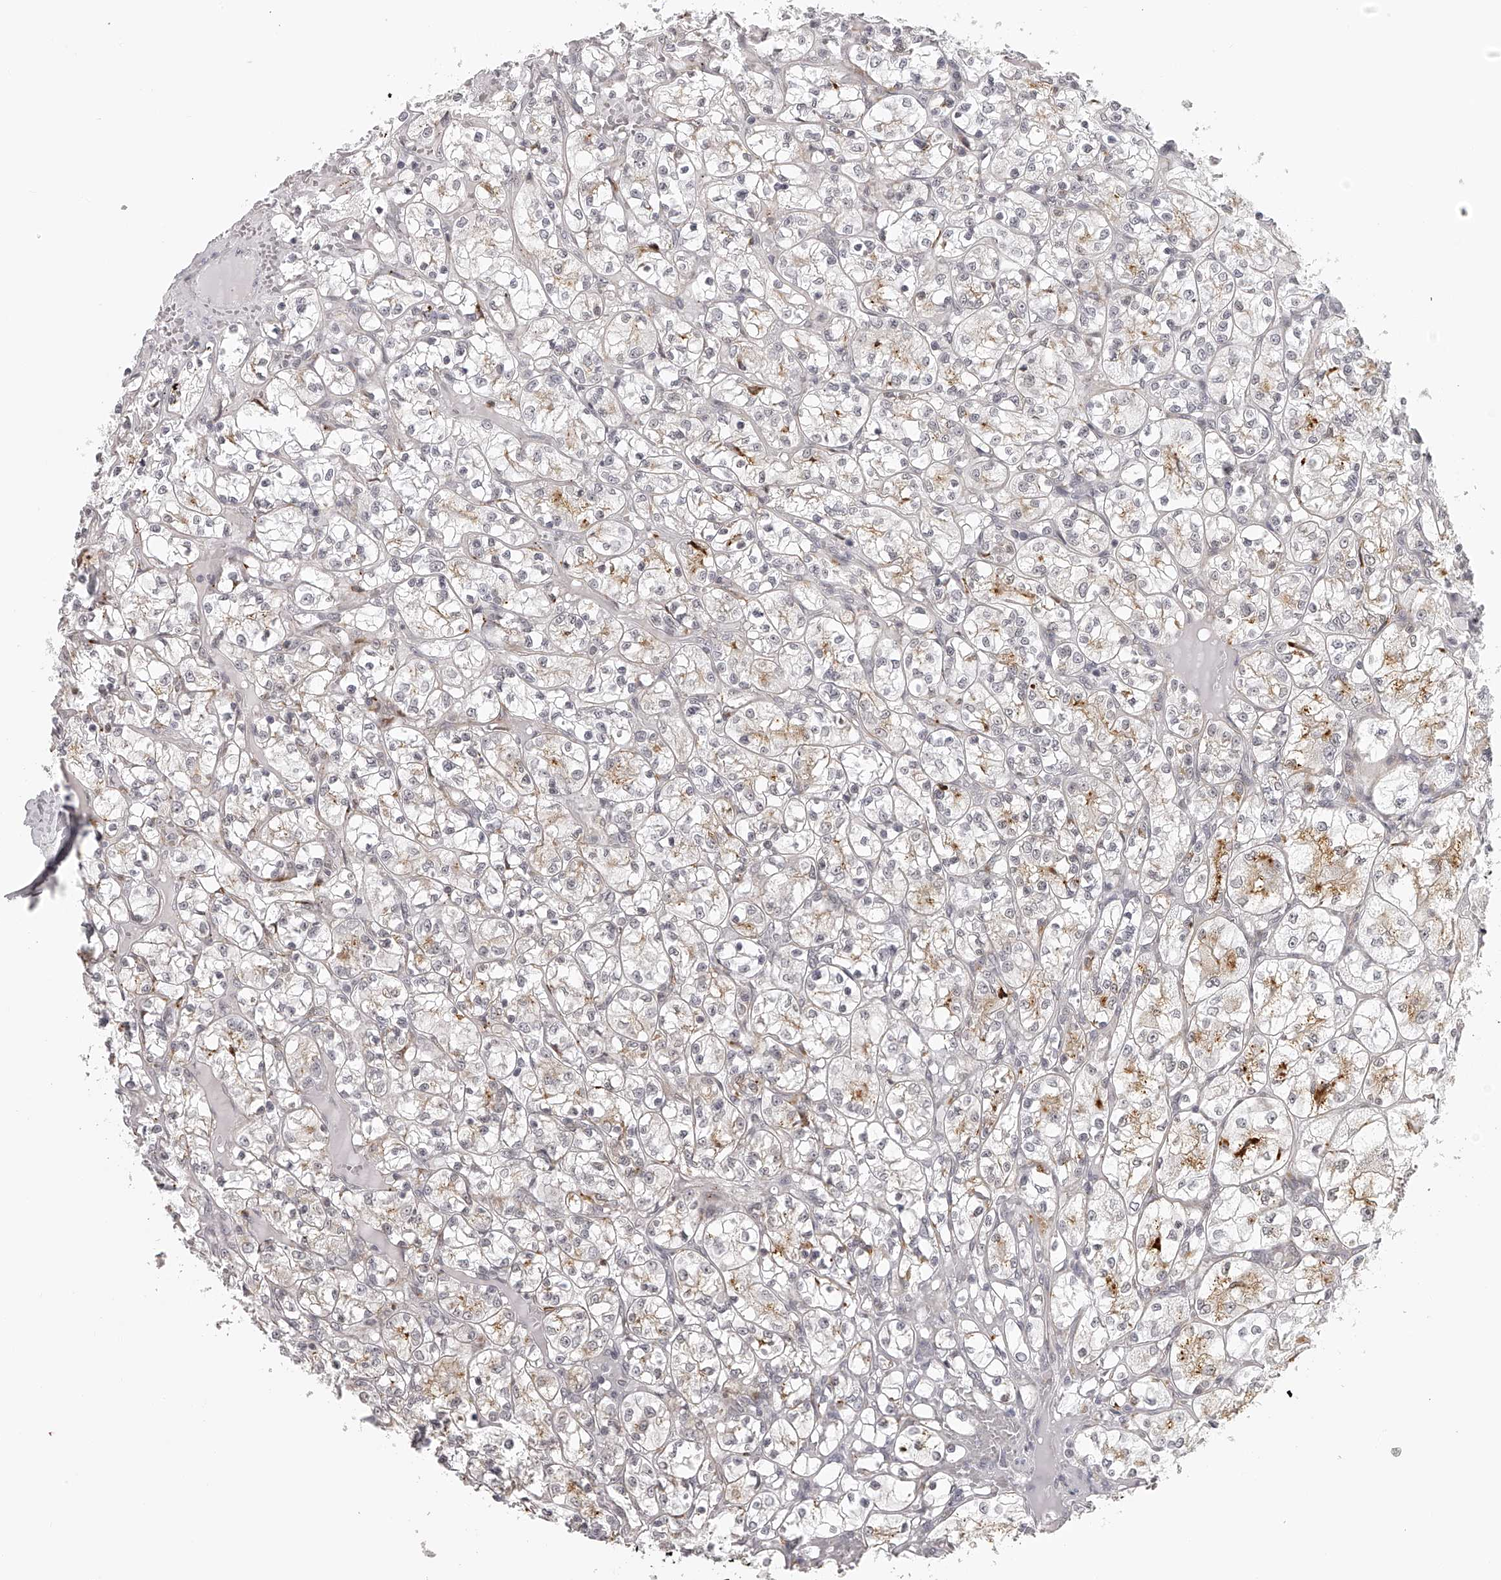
{"staining": {"intensity": "moderate", "quantity": "<25%", "location": "cytoplasmic/membranous"}, "tissue": "renal cancer", "cell_type": "Tumor cells", "image_type": "cancer", "snomed": [{"axis": "morphology", "description": "Adenocarcinoma, NOS"}, {"axis": "topography", "description": "Kidney"}], "caption": "Immunohistochemistry (IHC) histopathology image of human renal adenocarcinoma stained for a protein (brown), which shows low levels of moderate cytoplasmic/membranous staining in about <25% of tumor cells.", "gene": "RNF220", "patient": {"sex": "female", "age": 69}}